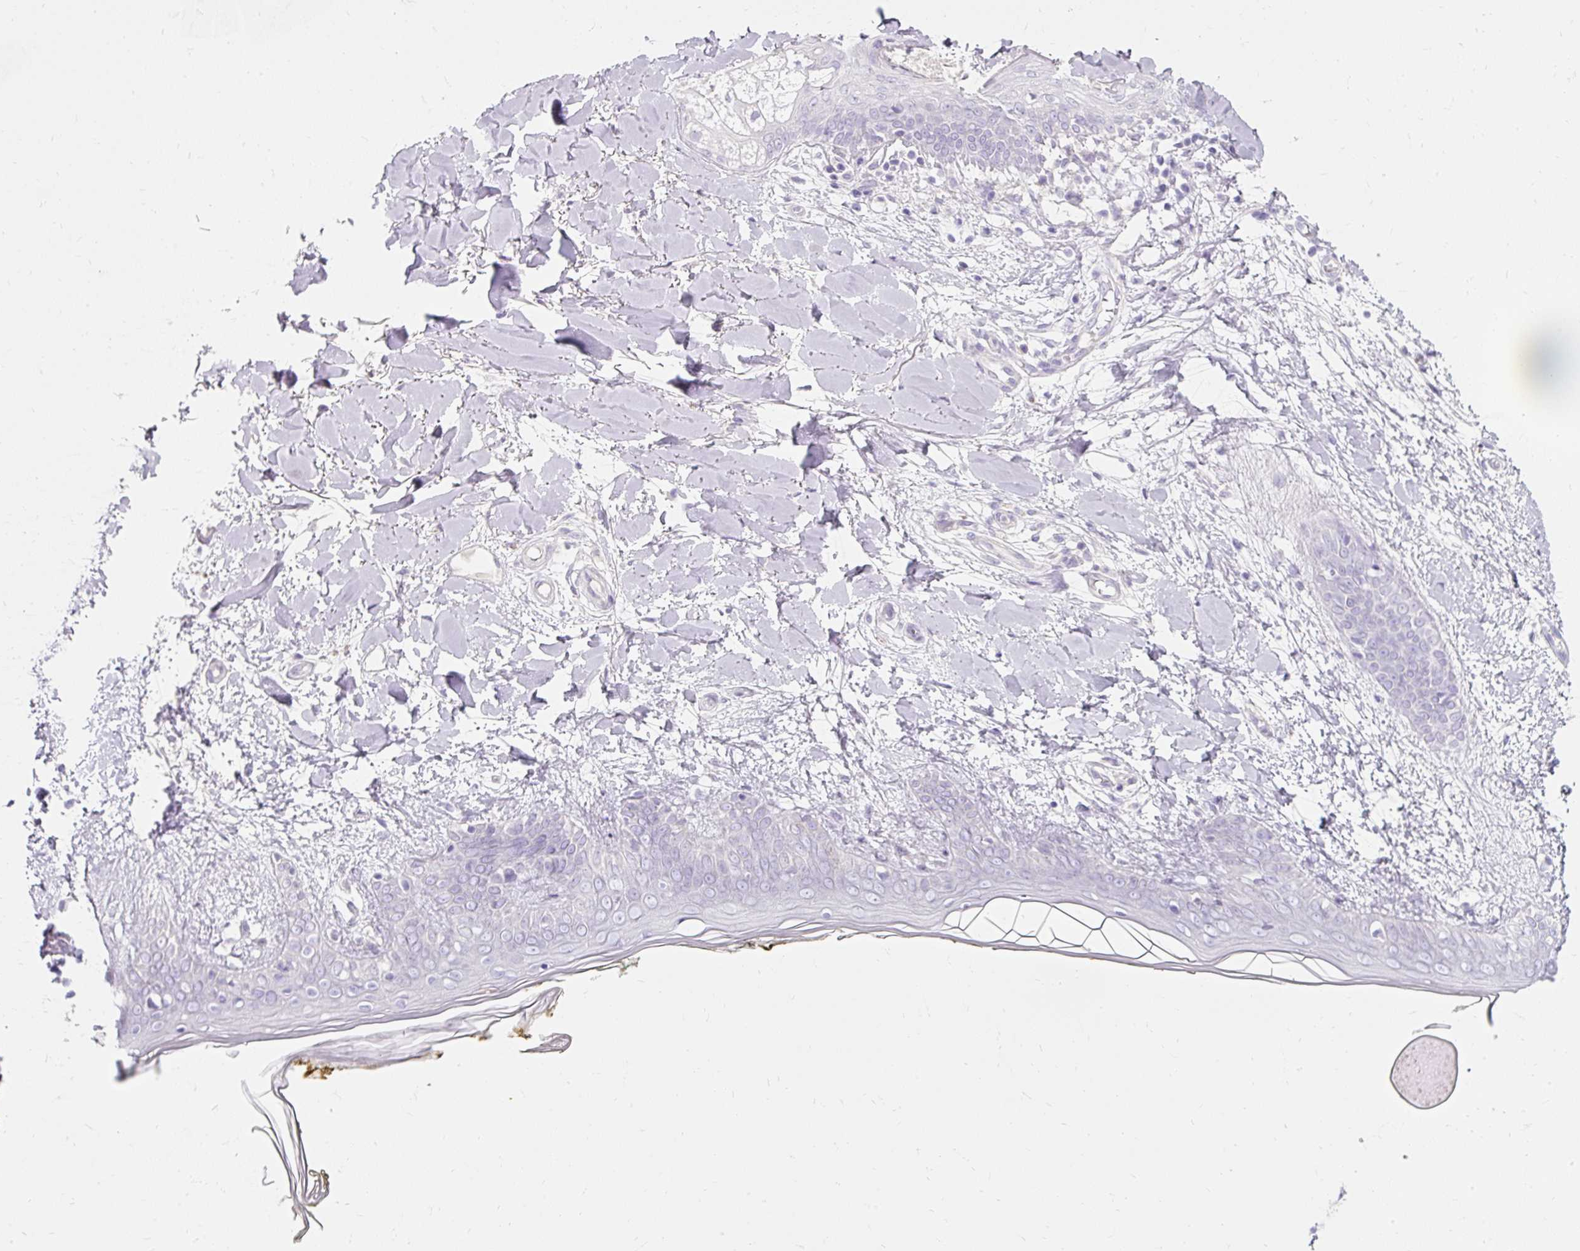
{"staining": {"intensity": "negative", "quantity": "none", "location": "none"}, "tissue": "skin", "cell_type": "Fibroblasts", "image_type": "normal", "snomed": [{"axis": "morphology", "description": "Normal tissue, NOS"}, {"axis": "topography", "description": "Skin"}], "caption": "This is an immunohistochemistry (IHC) micrograph of normal skin. There is no staining in fibroblasts.", "gene": "TMEM213", "patient": {"sex": "female", "age": 34}}